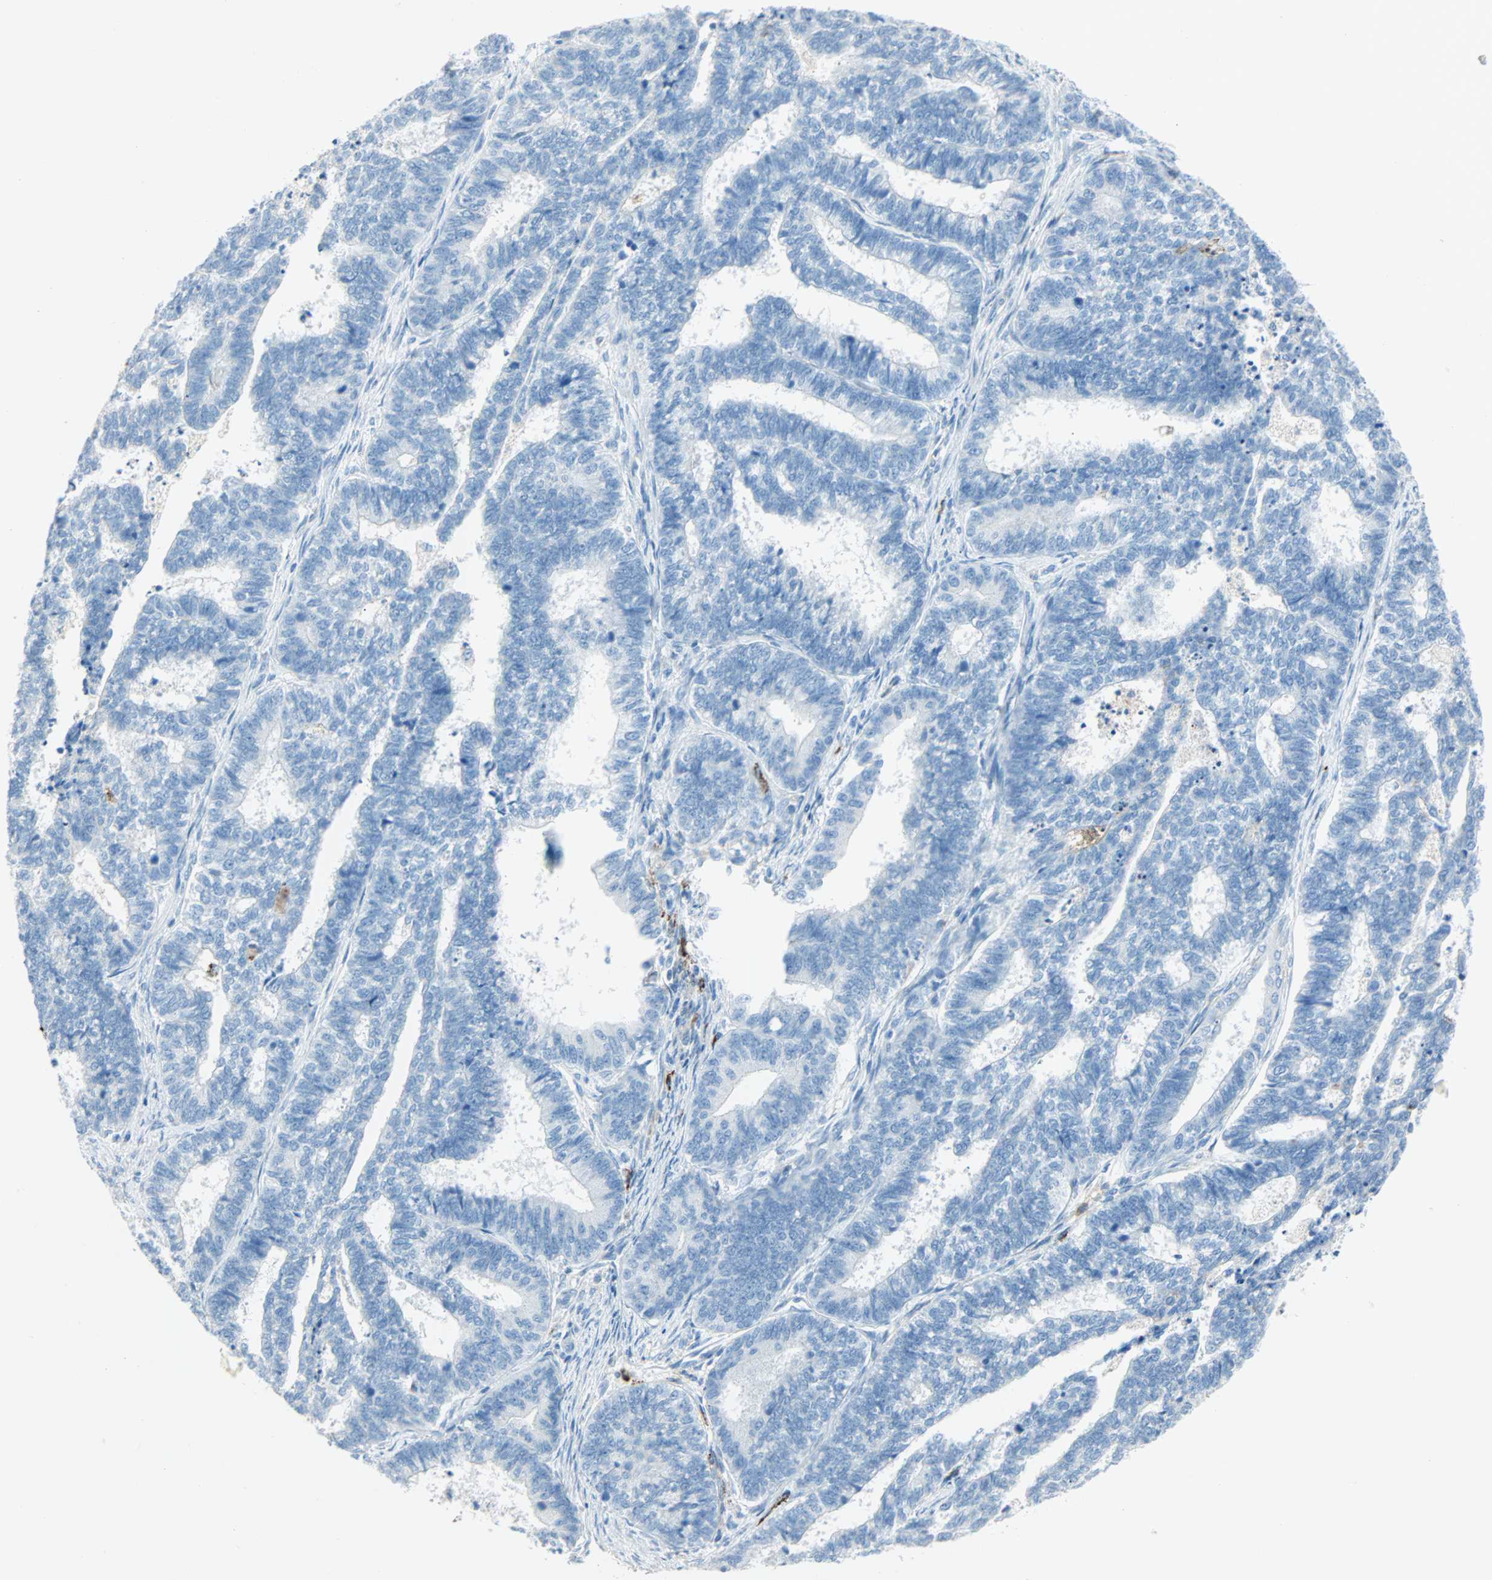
{"staining": {"intensity": "negative", "quantity": "none", "location": "none"}, "tissue": "endometrial cancer", "cell_type": "Tumor cells", "image_type": "cancer", "snomed": [{"axis": "morphology", "description": "Adenocarcinoma, NOS"}, {"axis": "topography", "description": "Endometrium"}], "caption": "Immunohistochemistry (IHC) histopathology image of human adenocarcinoma (endometrial) stained for a protein (brown), which exhibits no staining in tumor cells.", "gene": "CLEC4A", "patient": {"sex": "female", "age": 70}}